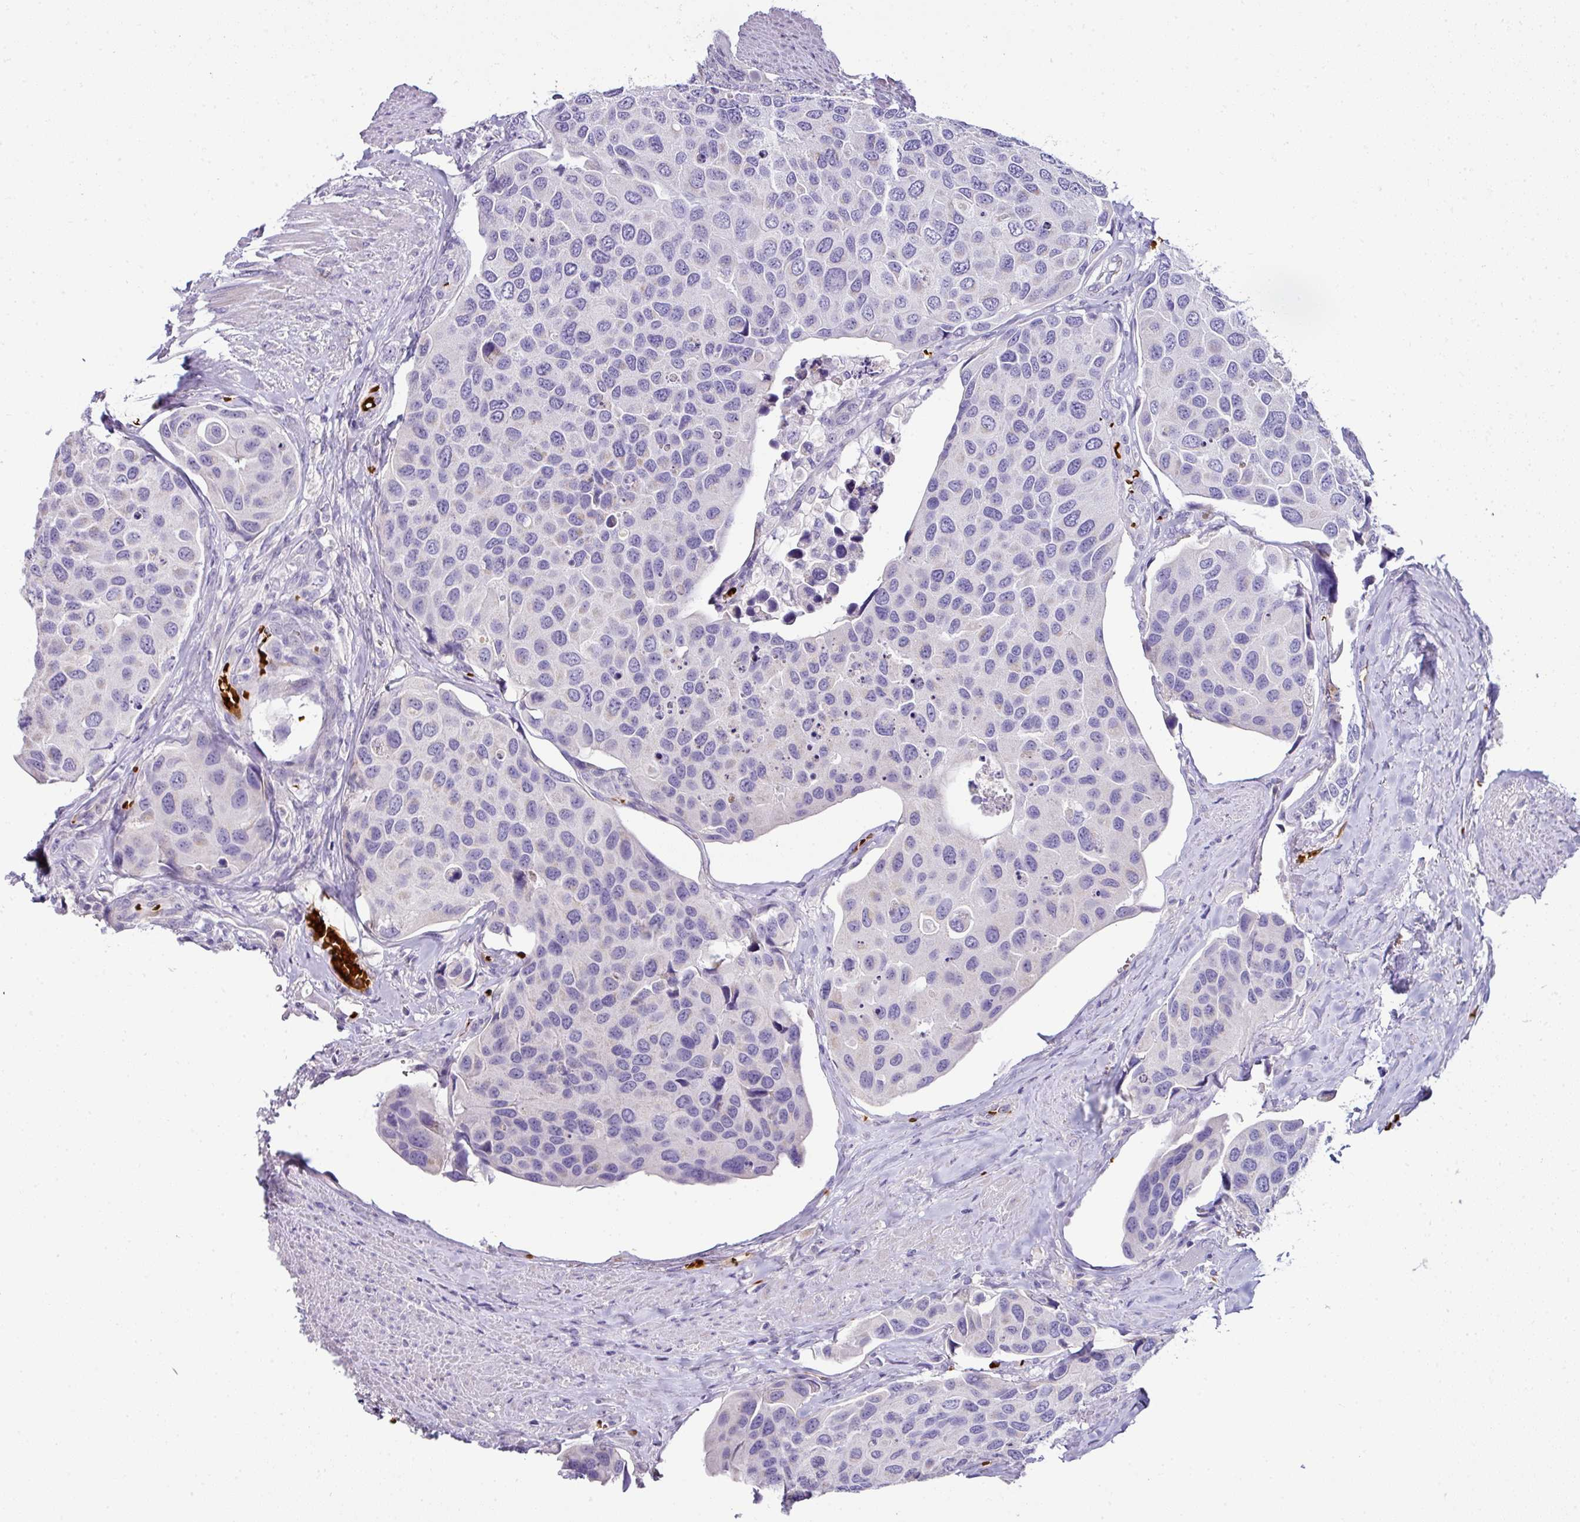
{"staining": {"intensity": "negative", "quantity": "none", "location": "none"}, "tissue": "urothelial cancer", "cell_type": "Tumor cells", "image_type": "cancer", "snomed": [{"axis": "morphology", "description": "Urothelial carcinoma, High grade"}, {"axis": "topography", "description": "Urinary bladder"}], "caption": "IHC micrograph of human urothelial cancer stained for a protein (brown), which reveals no expression in tumor cells. (DAB immunohistochemistry (IHC), high magnification).", "gene": "NAPSA", "patient": {"sex": "male", "age": 74}}